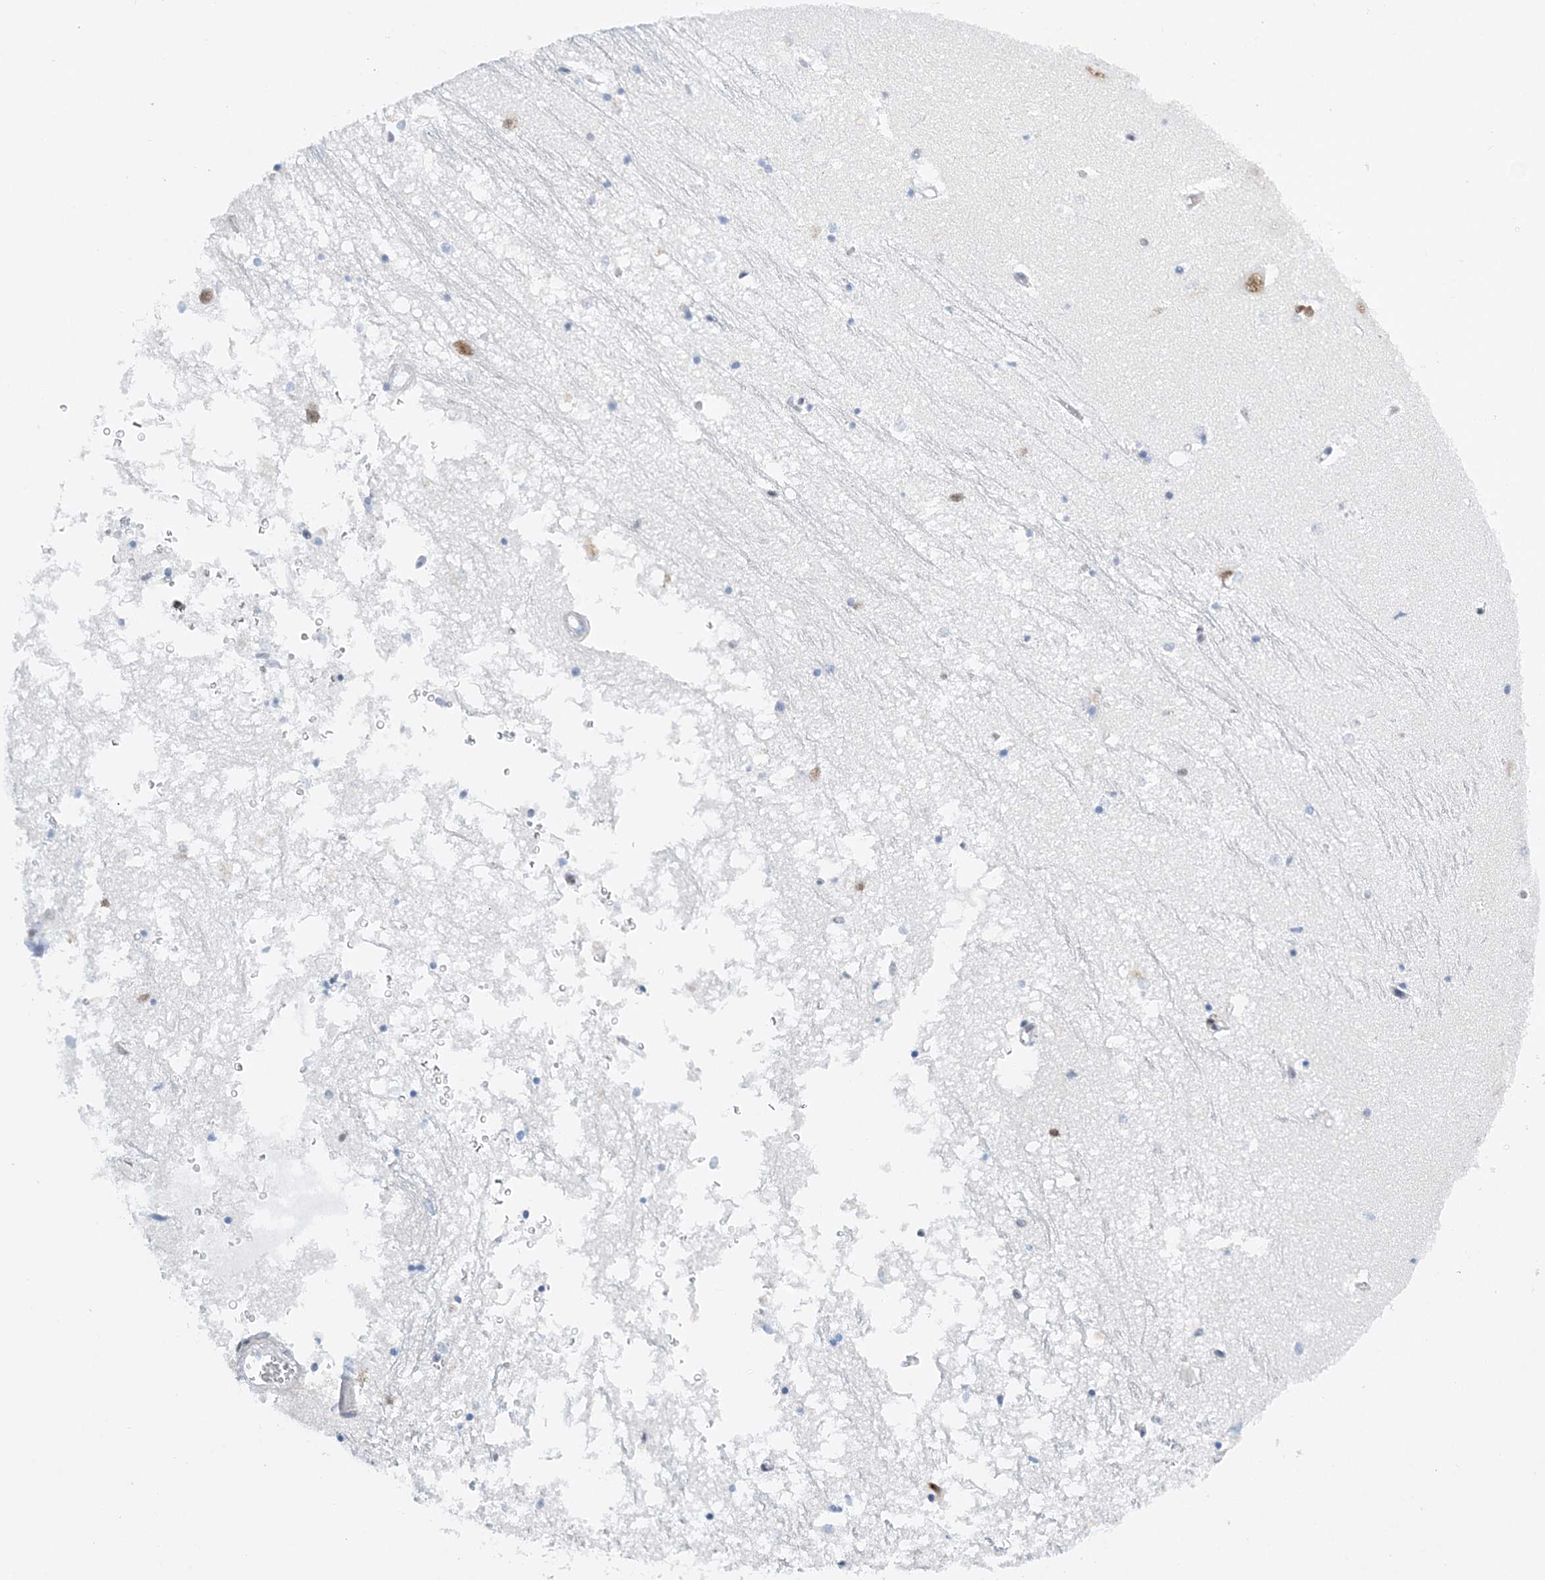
{"staining": {"intensity": "negative", "quantity": "none", "location": "none"}, "tissue": "hippocampus", "cell_type": "Glial cells", "image_type": "normal", "snomed": [{"axis": "morphology", "description": "Normal tissue, NOS"}, {"axis": "topography", "description": "Hippocampus"}], "caption": "Immunohistochemistry (IHC) photomicrograph of benign hippocampus: human hippocampus stained with DAB (3,3'-diaminobenzidine) shows no significant protein expression in glial cells.", "gene": "PRMT9", "patient": {"sex": "male", "age": 70}}